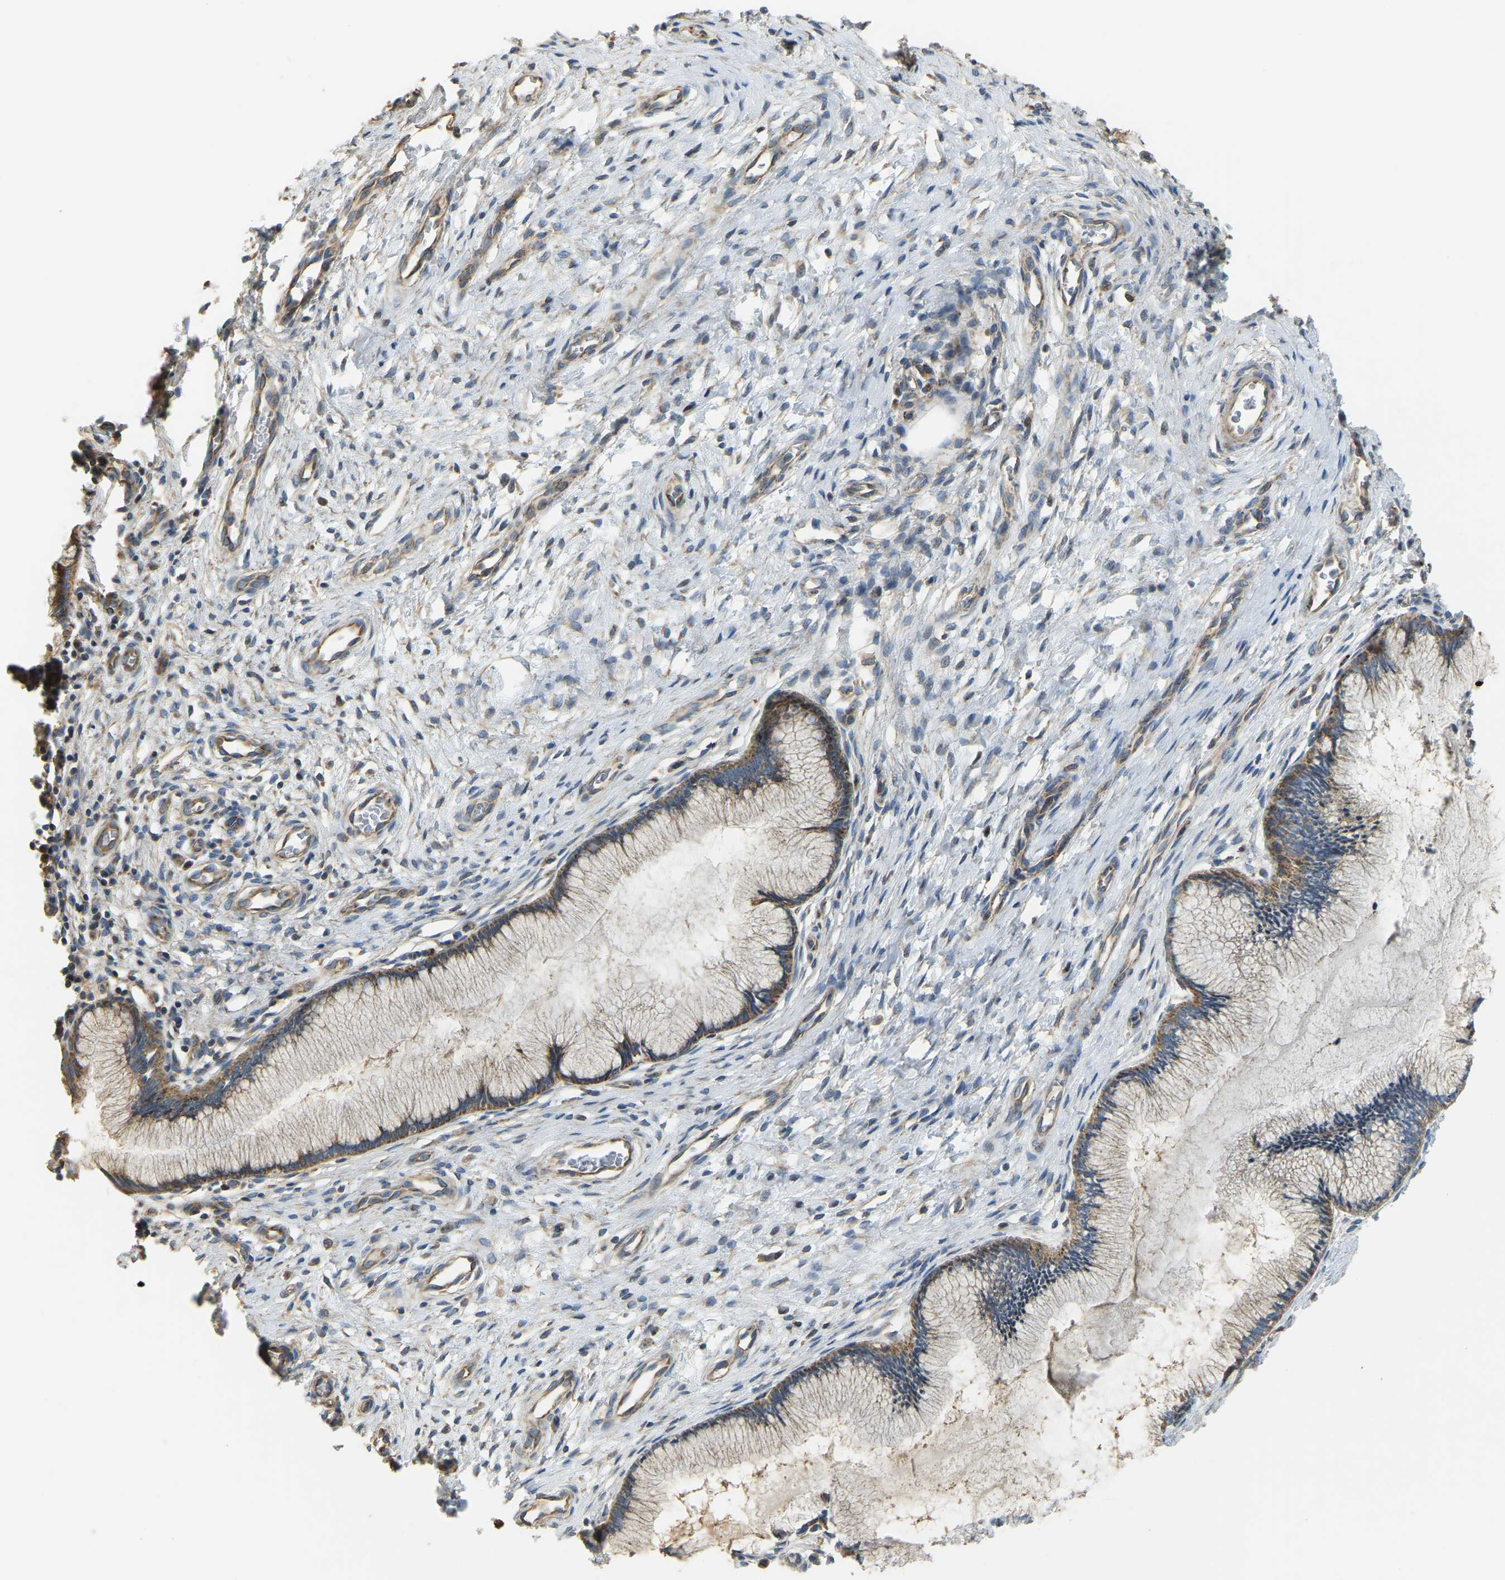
{"staining": {"intensity": "moderate", "quantity": ">75%", "location": "cytoplasmic/membranous"}, "tissue": "cervix", "cell_type": "Glandular cells", "image_type": "normal", "snomed": [{"axis": "morphology", "description": "Normal tissue, NOS"}, {"axis": "topography", "description": "Cervix"}], "caption": "A micrograph showing moderate cytoplasmic/membranous staining in about >75% of glandular cells in unremarkable cervix, as visualized by brown immunohistochemical staining.", "gene": "PSMD7", "patient": {"sex": "female", "age": 55}}